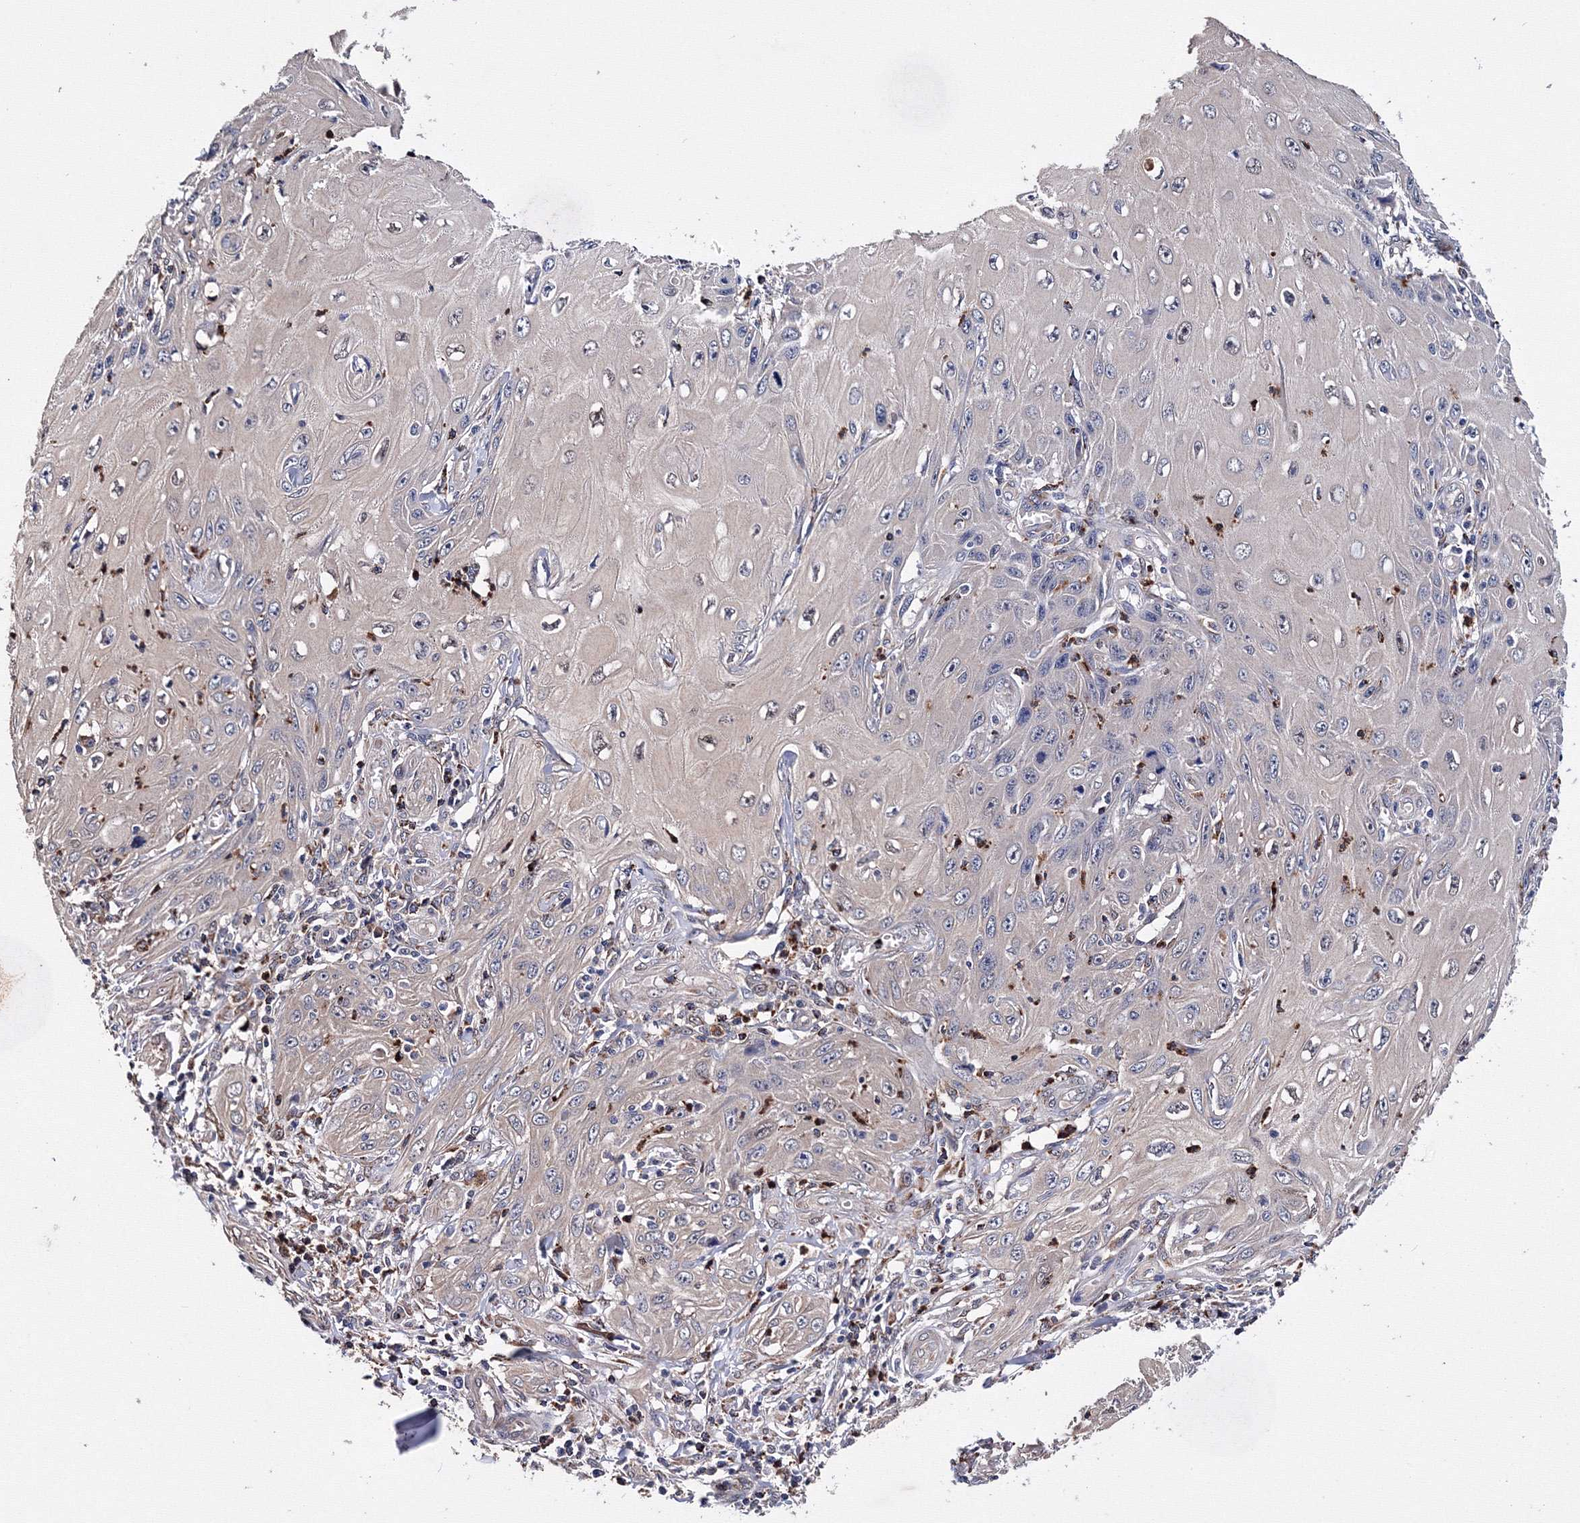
{"staining": {"intensity": "negative", "quantity": "none", "location": "none"}, "tissue": "skin cancer", "cell_type": "Tumor cells", "image_type": "cancer", "snomed": [{"axis": "morphology", "description": "Squamous cell carcinoma, NOS"}, {"axis": "topography", "description": "Skin"}], "caption": "Protein analysis of skin squamous cell carcinoma reveals no significant staining in tumor cells.", "gene": "PHYKPL", "patient": {"sex": "female", "age": 73}}